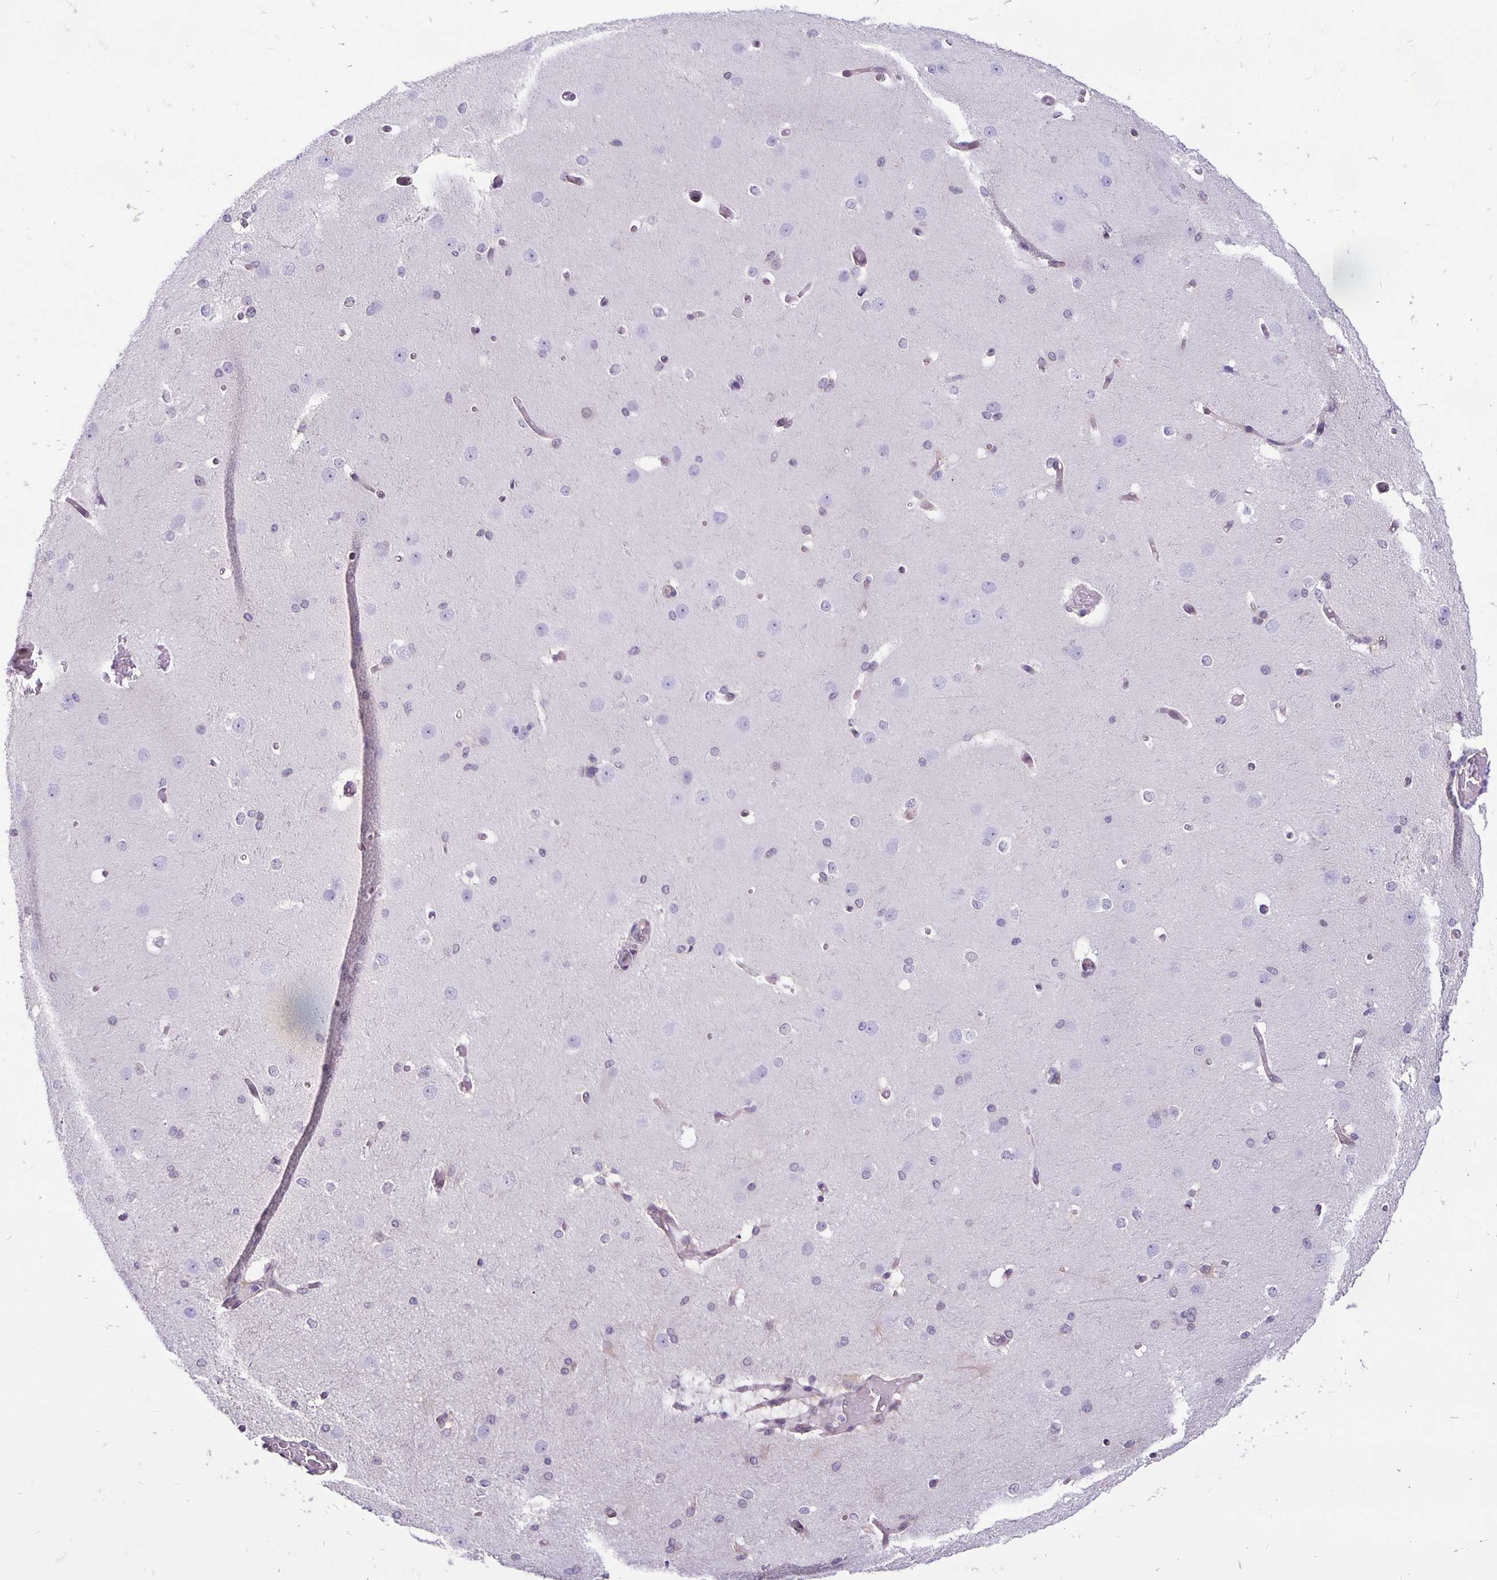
{"staining": {"intensity": "moderate", "quantity": "<25%", "location": "cytoplasmic/membranous"}, "tissue": "cerebral cortex", "cell_type": "Endothelial cells", "image_type": "normal", "snomed": [{"axis": "morphology", "description": "Normal tissue, NOS"}, {"axis": "morphology", "description": "Inflammation, NOS"}, {"axis": "topography", "description": "Cerebral cortex"}], "caption": "Immunohistochemistry (IHC) photomicrograph of unremarkable cerebral cortex stained for a protein (brown), which reveals low levels of moderate cytoplasmic/membranous expression in about <25% of endothelial cells.", "gene": "TAX1BP3", "patient": {"sex": "male", "age": 6}}